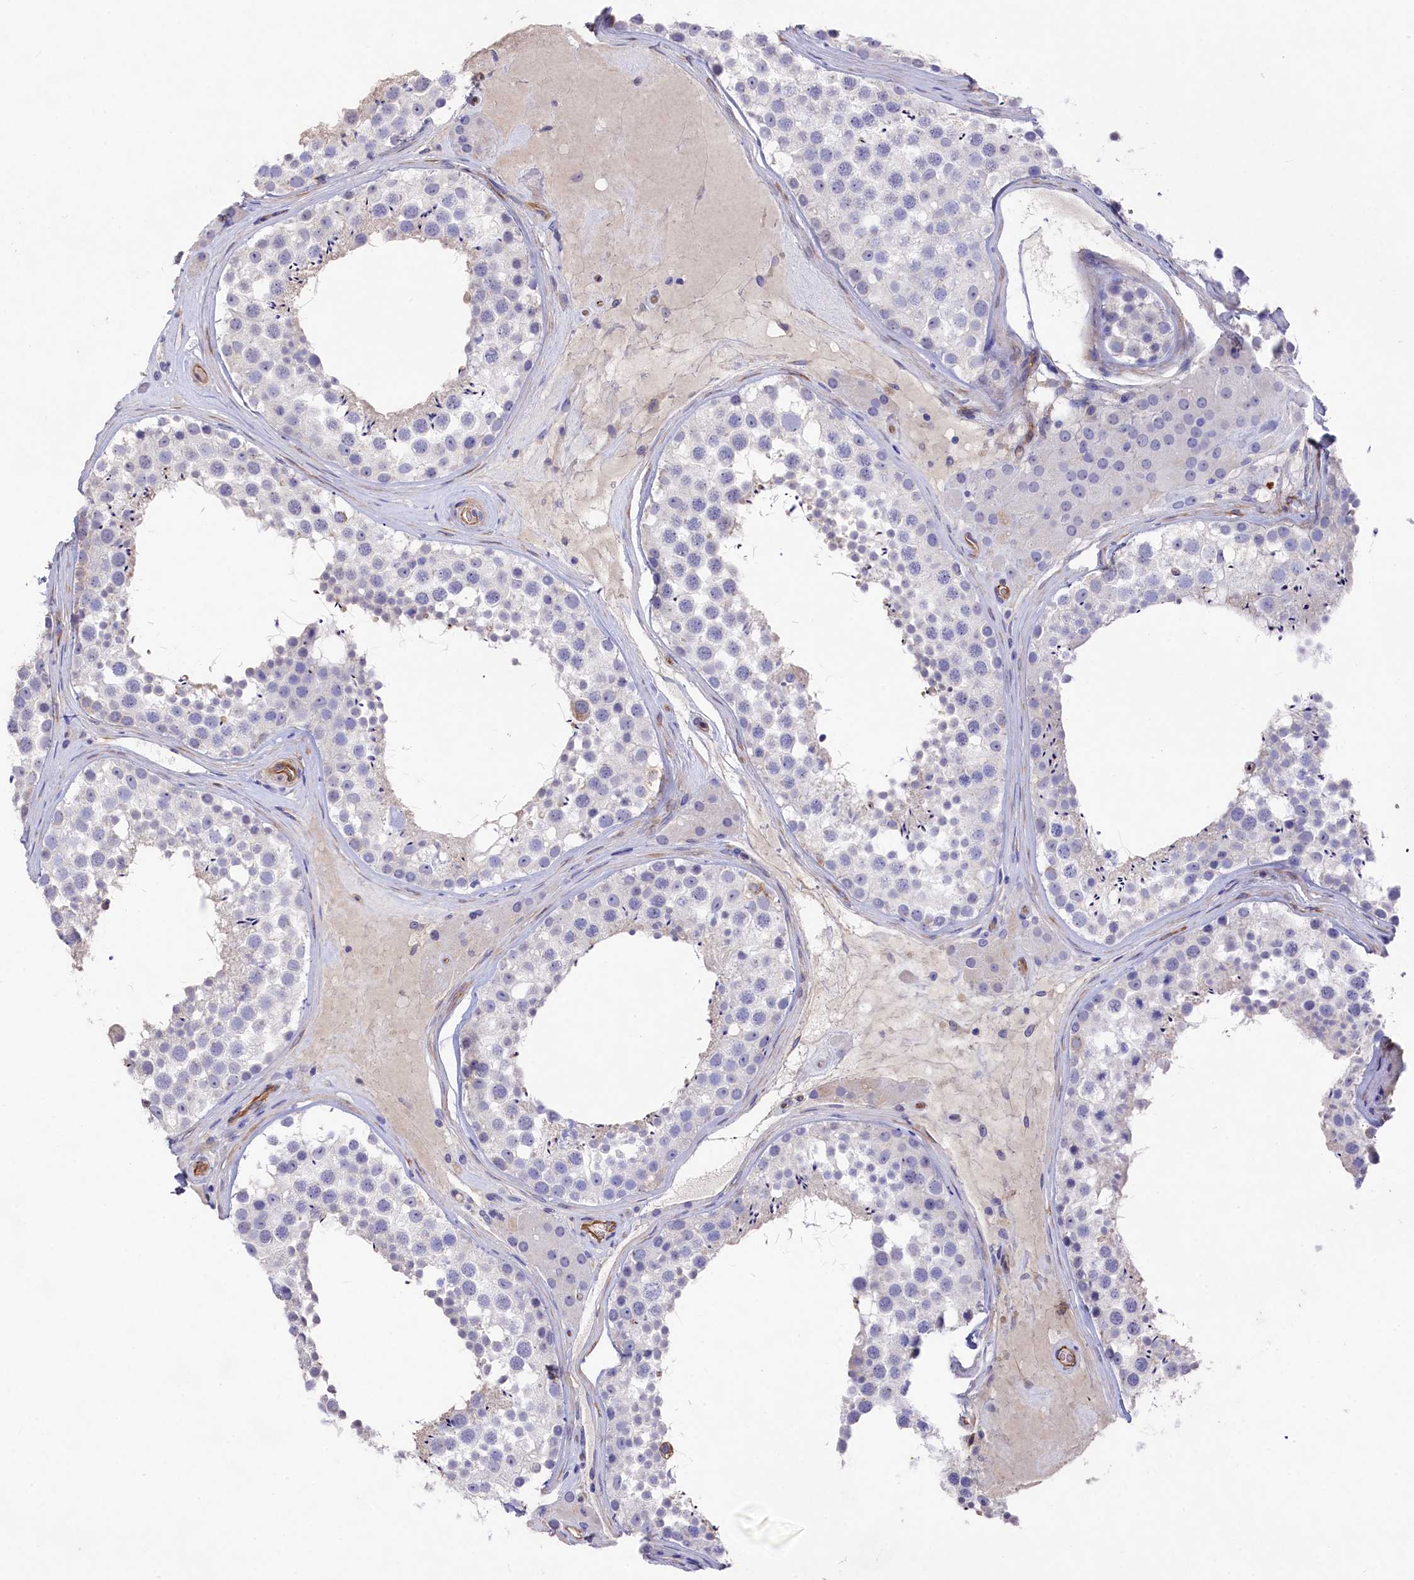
{"staining": {"intensity": "negative", "quantity": "none", "location": "none"}, "tissue": "testis", "cell_type": "Cells in seminiferous ducts", "image_type": "normal", "snomed": [{"axis": "morphology", "description": "Normal tissue, NOS"}, {"axis": "topography", "description": "Testis"}], "caption": "Immunohistochemistry (IHC) image of benign human testis stained for a protein (brown), which shows no positivity in cells in seminiferous ducts. (DAB IHC, high magnification).", "gene": "LHFPL4", "patient": {"sex": "male", "age": 46}}